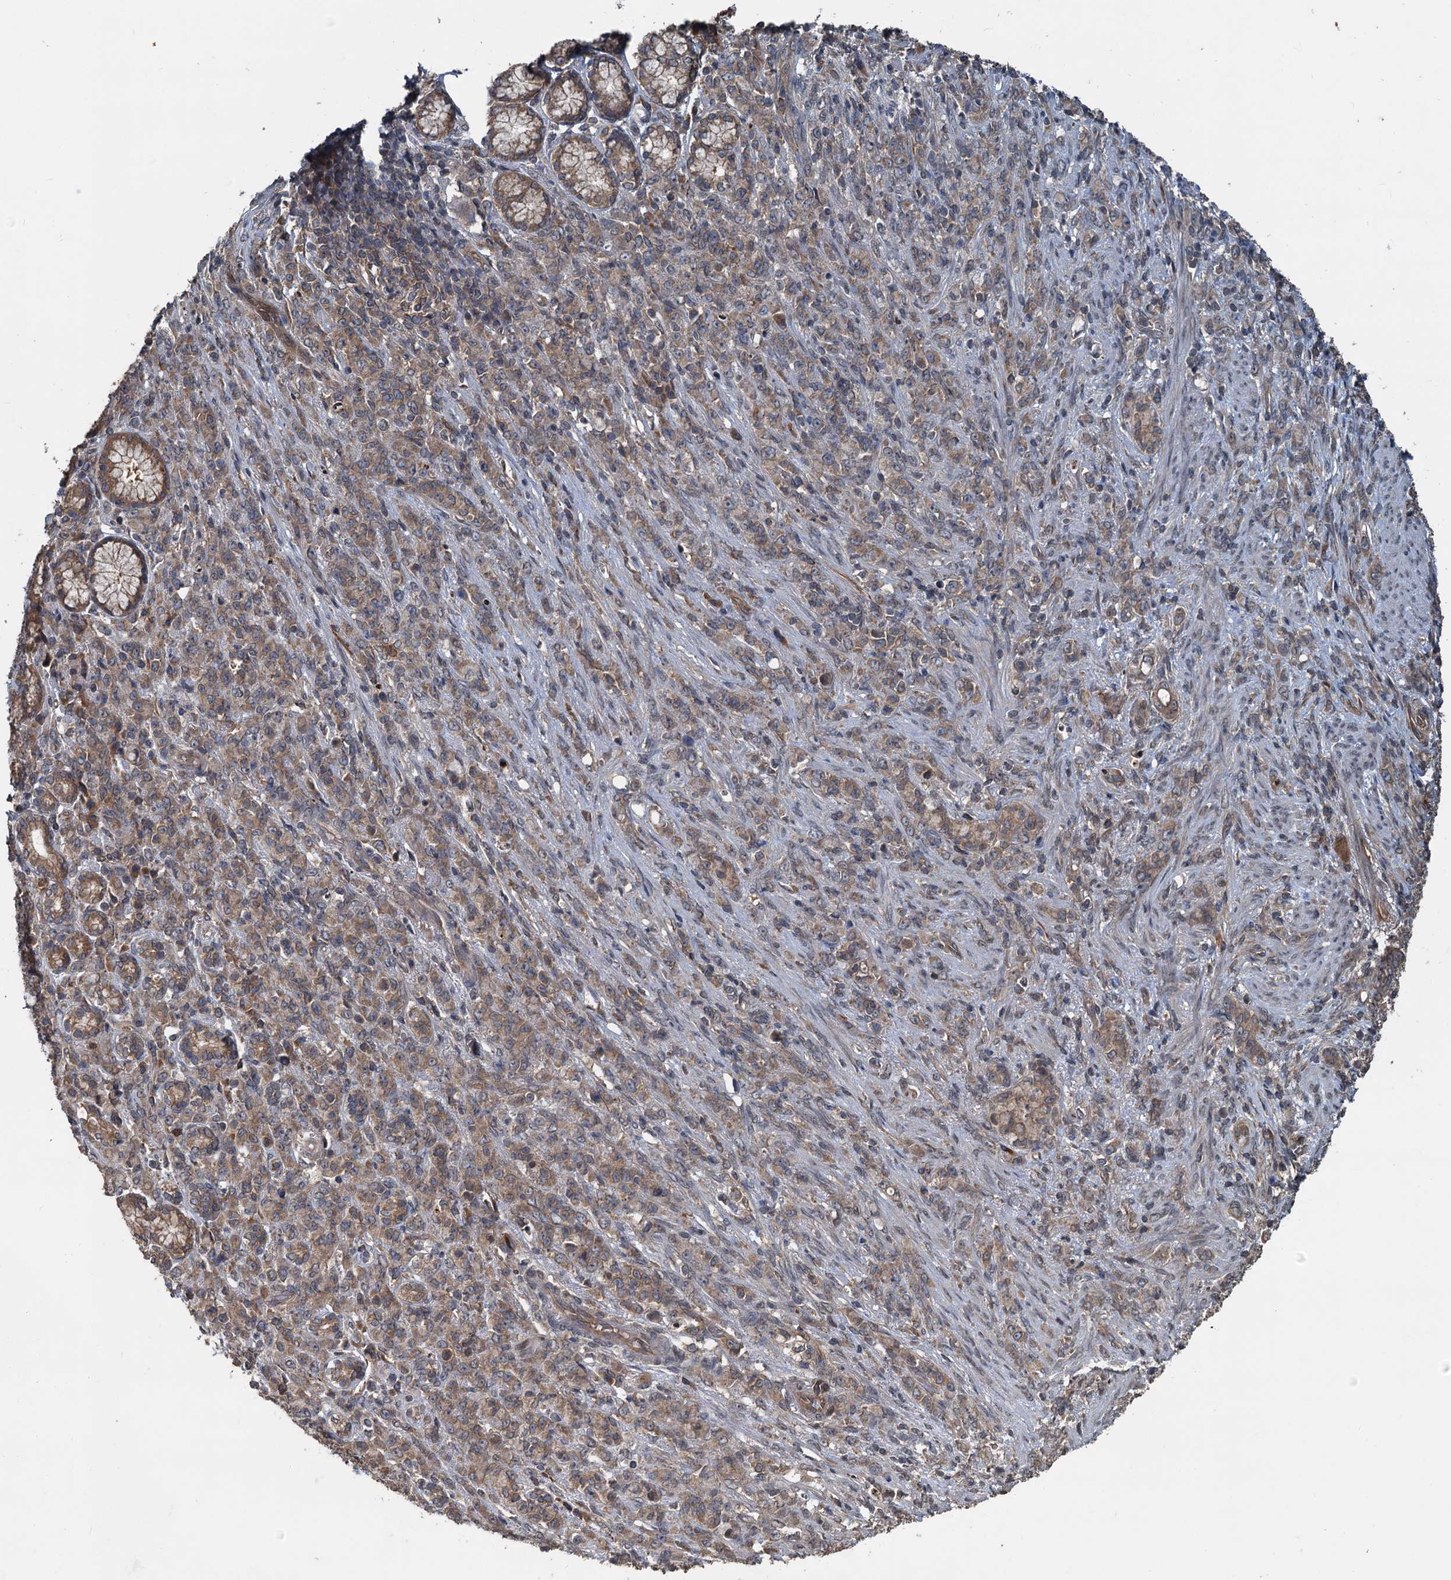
{"staining": {"intensity": "moderate", "quantity": ">75%", "location": "cytoplasmic/membranous"}, "tissue": "stomach cancer", "cell_type": "Tumor cells", "image_type": "cancer", "snomed": [{"axis": "morphology", "description": "Adenocarcinoma, NOS"}, {"axis": "topography", "description": "Stomach"}], "caption": "IHC of stomach adenocarcinoma displays medium levels of moderate cytoplasmic/membranous positivity in about >75% of tumor cells.", "gene": "N4BP2L2", "patient": {"sex": "female", "age": 79}}